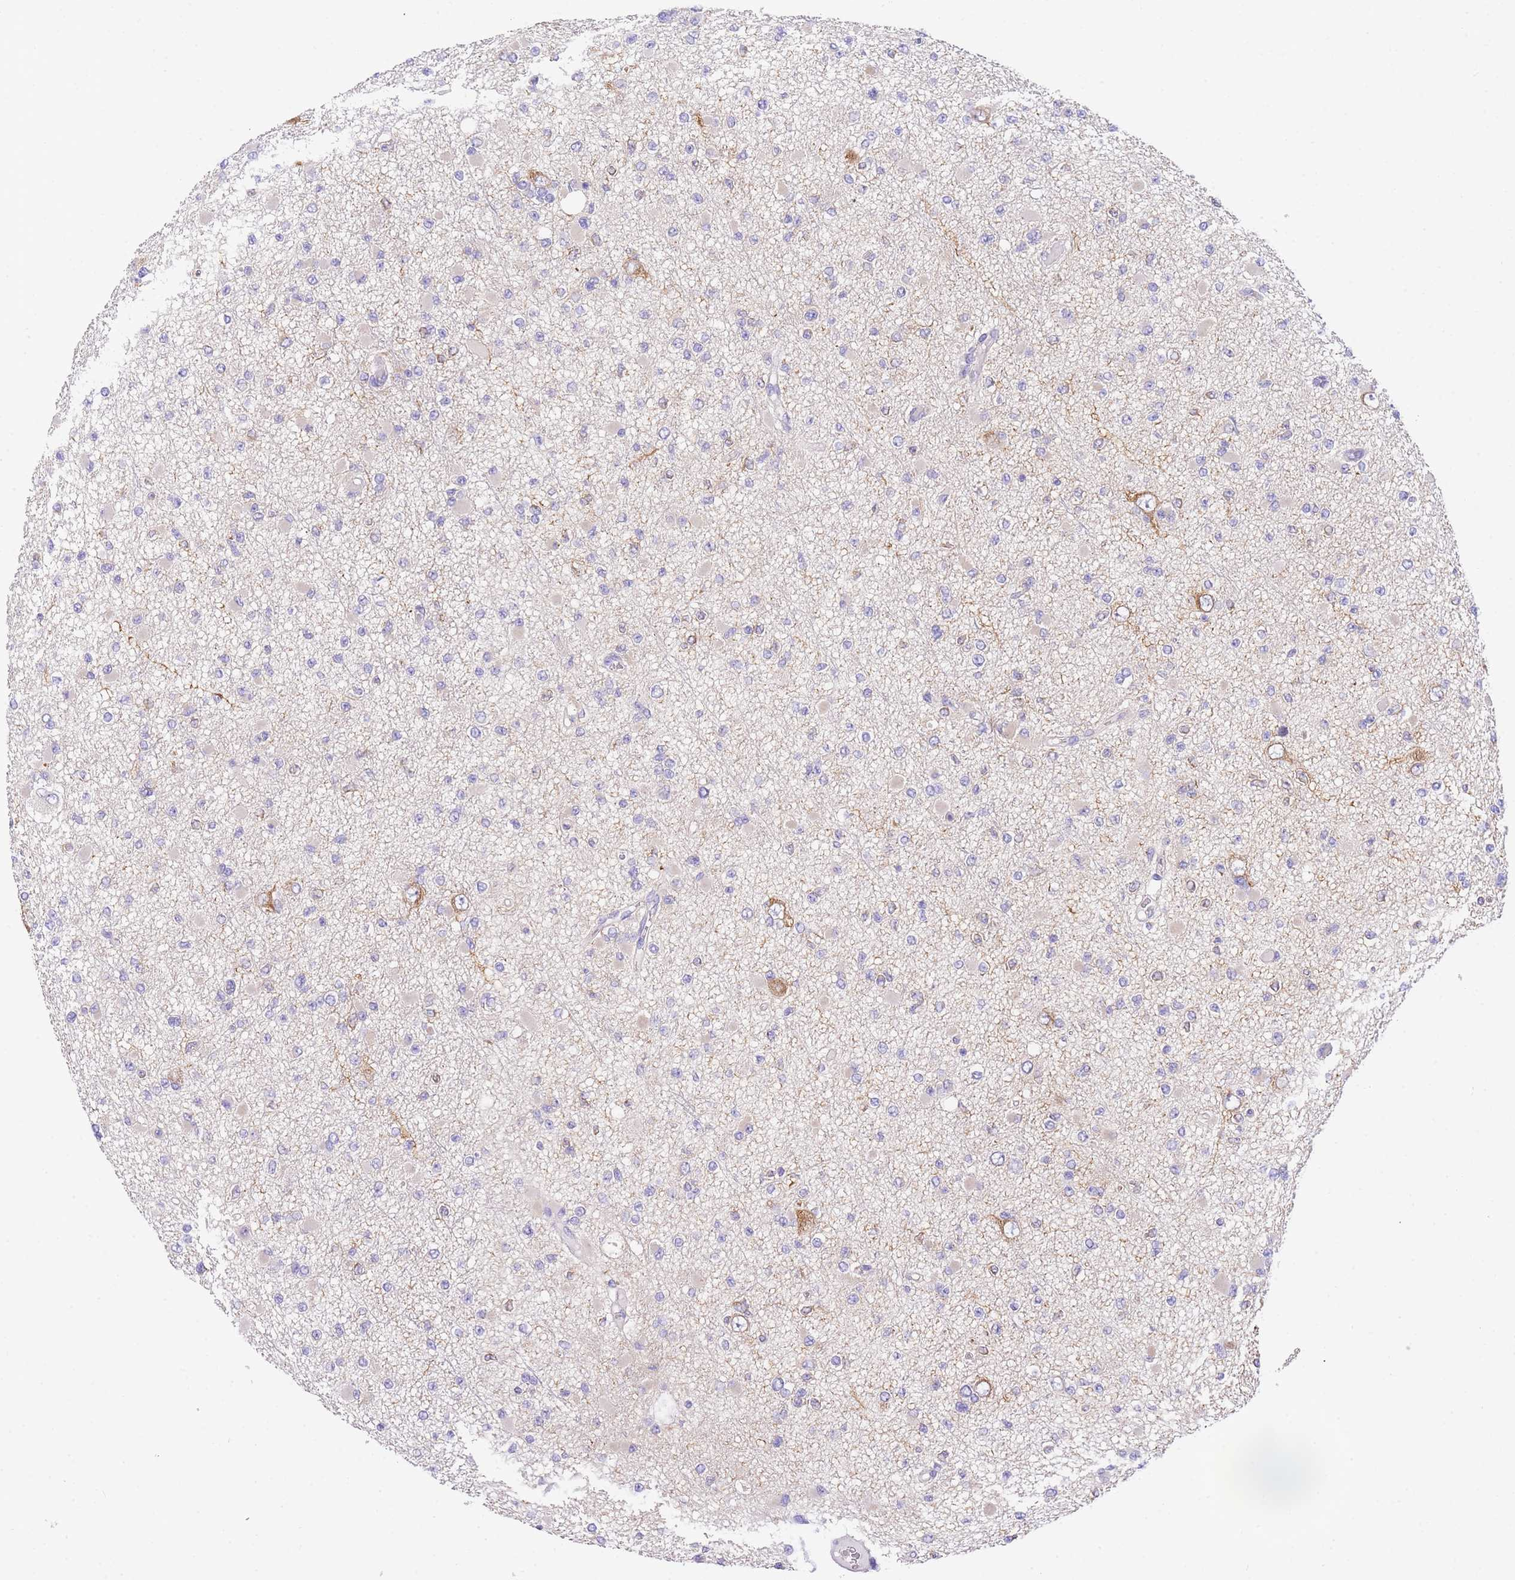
{"staining": {"intensity": "negative", "quantity": "none", "location": "none"}, "tissue": "glioma", "cell_type": "Tumor cells", "image_type": "cancer", "snomed": [{"axis": "morphology", "description": "Glioma, malignant, Low grade"}, {"axis": "topography", "description": "Brain"}], "caption": "This micrograph is of low-grade glioma (malignant) stained with immunohistochemistry to label a protein in brown with the nuclei are counter-stained blue. There is no staining in tumor cells.", "gene": "EPN2", "patient": {"sex": "female", "age": 22}}